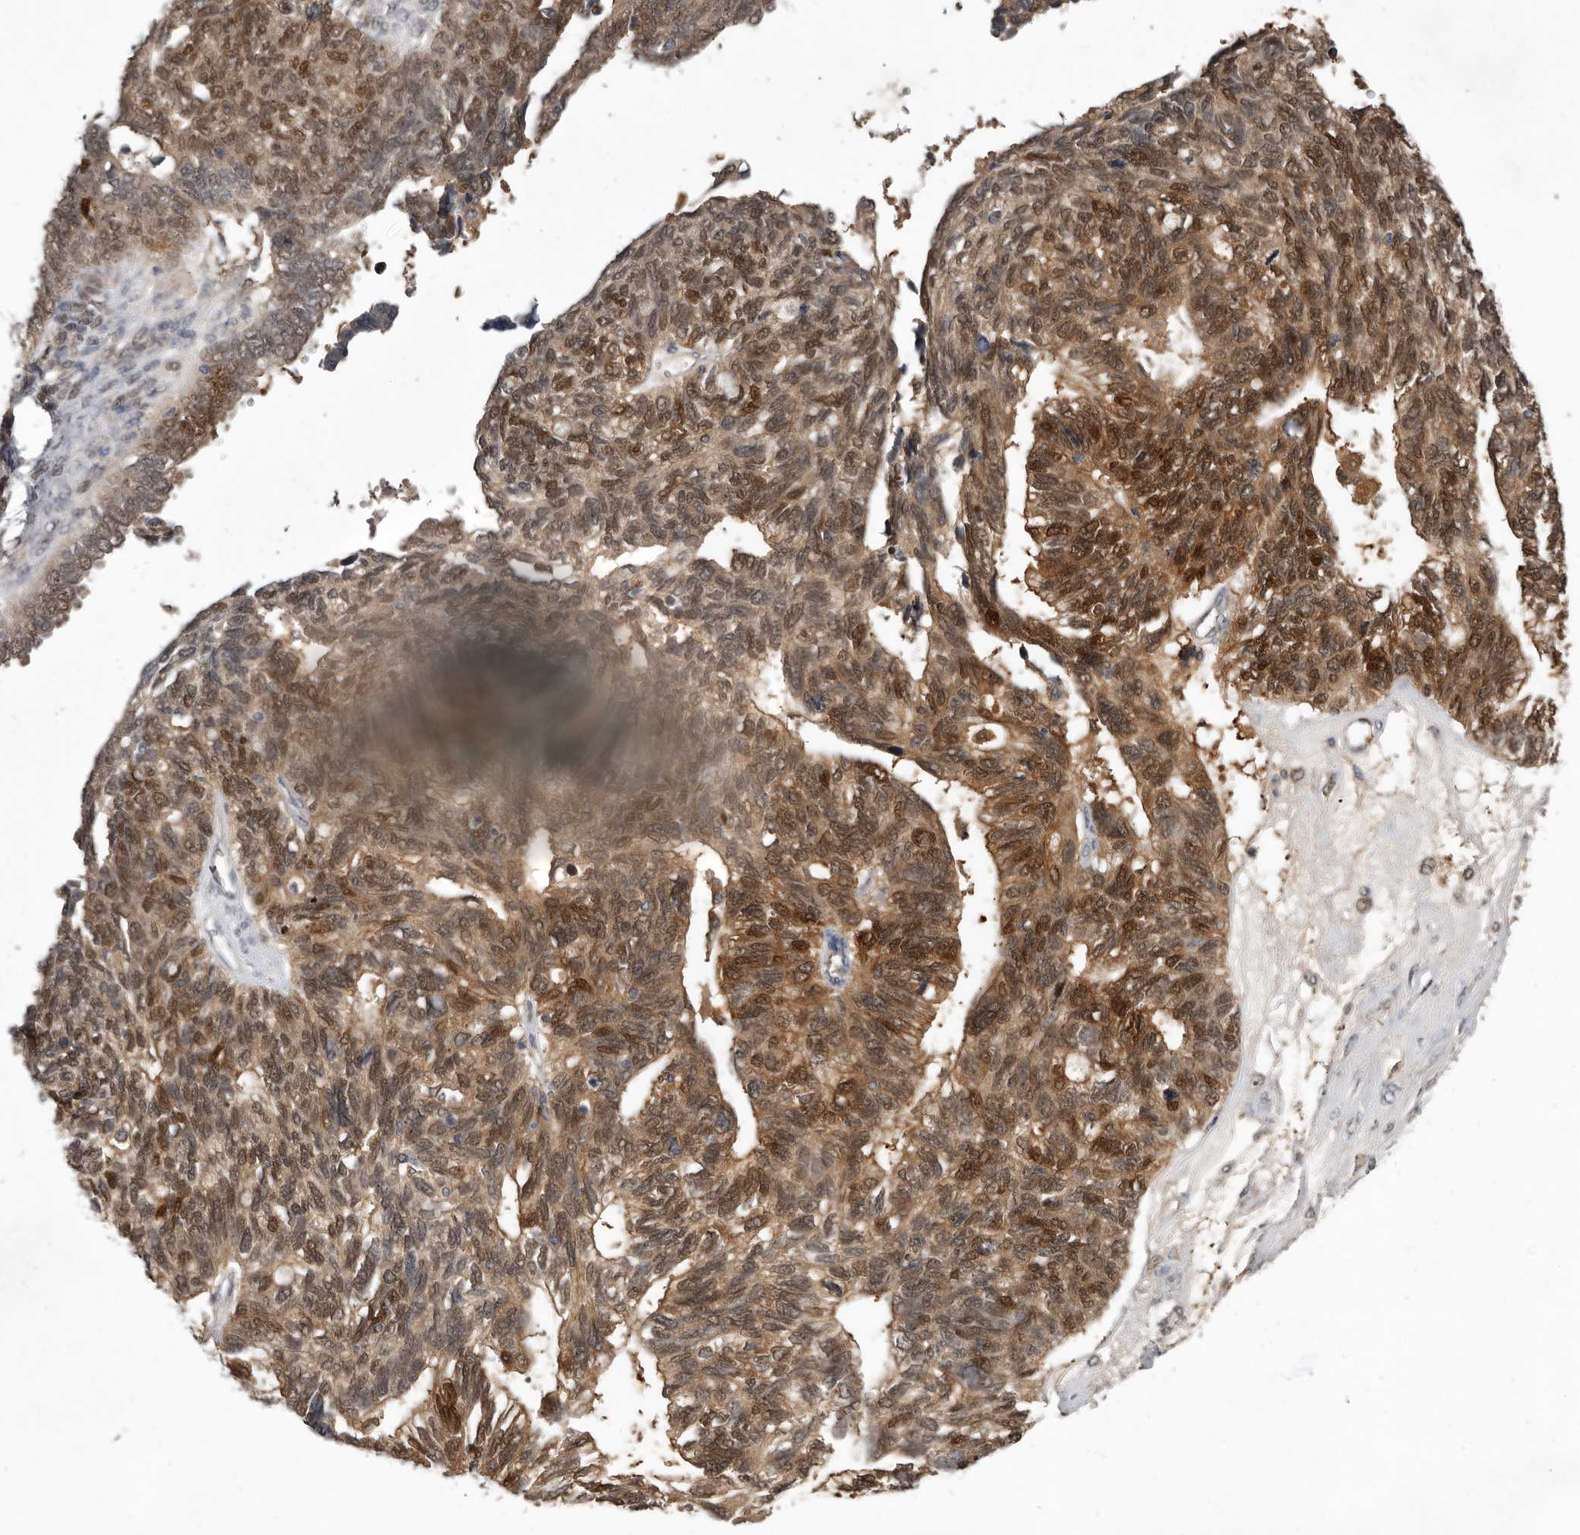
{"staining": {"intensity": "moderate", "quantity": ">75%", "location": "cytoplasmic/membranous,nuclear"}, "tissue": "ovarian cancer", "cell_type": "Tumor cells", "image_type": "cancer", "snomed": [{"axis": "morphology", "description": "Cystadenocarcinoma, serous, NOS"}, {"axis": "topography", "description": "Ovary"}], "caption": "Moderate cytoplasmic/membranous and nuclear protein expression is present in about >75% of tumor cells in ovarian cancer (serous cystadenocarcinoma).", "gene": "RBKS", "patient": {"sex": "female", "age": 79}}